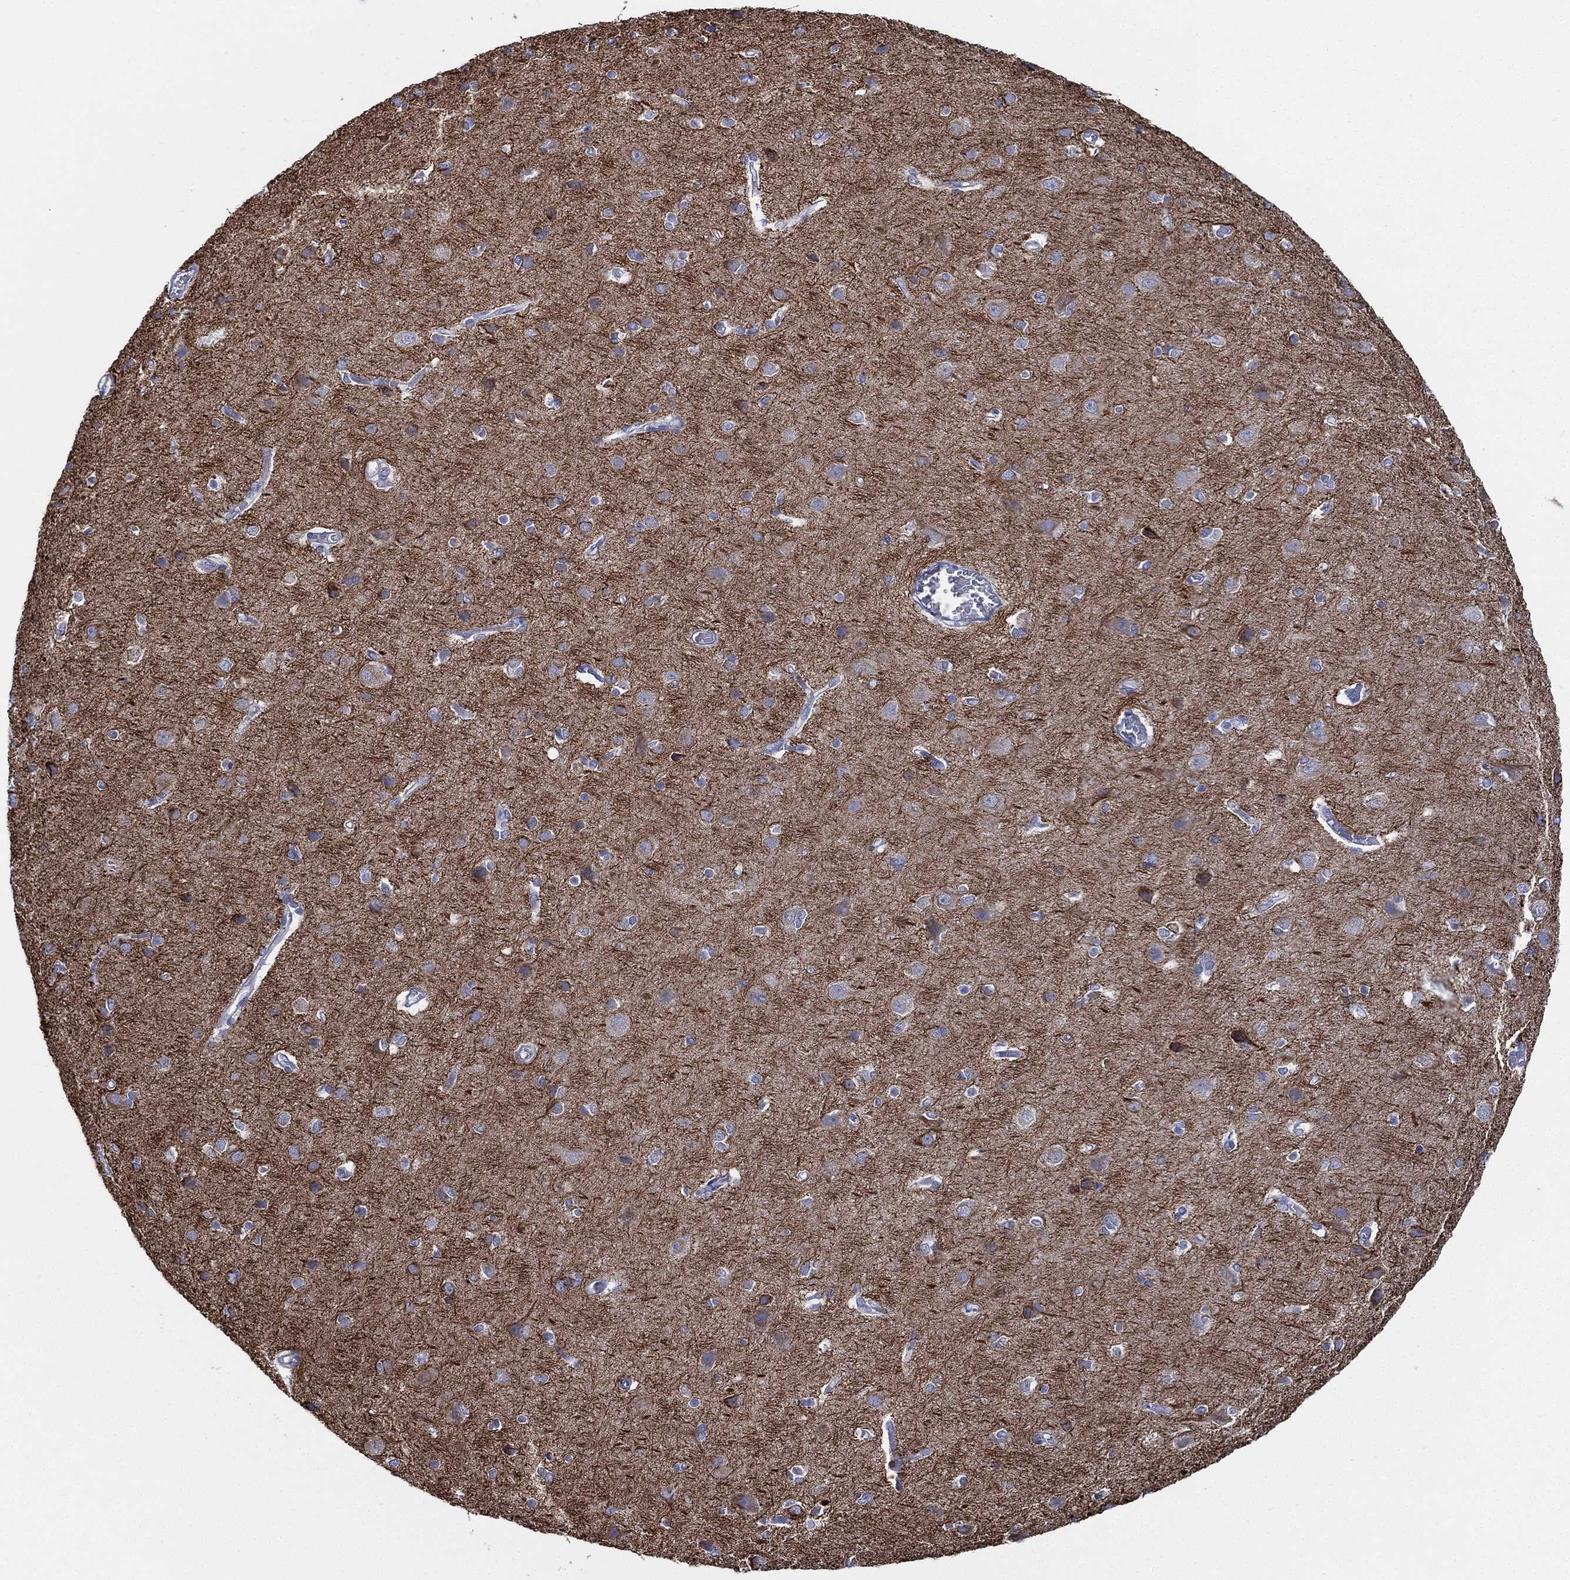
{"staining": {"intensity": "negative", "quantity": "none", "location": "none"}, "tissue": "cerebral cortex", "cell_type": "Endothelial cells", "image_type": "normal", "snomed": [{"axis": "morphology", "description": "Normal tissue, NOS"}, {"axis": "topography", "description": "Cerebral cortex"}], "caption": "This image is of normal cerebral cortex stained with IHC to label a protein in brown with the nuclei are counter-stained blue. There is no positivity in endothelial cells. The staining was performed using DAB to visualize the protein expression in brown, while the nuclei were stained in blue with hematoxylin (Magnification: 20x).", "gene": "INA", "patient": {"sex": "male", "age": 37}}